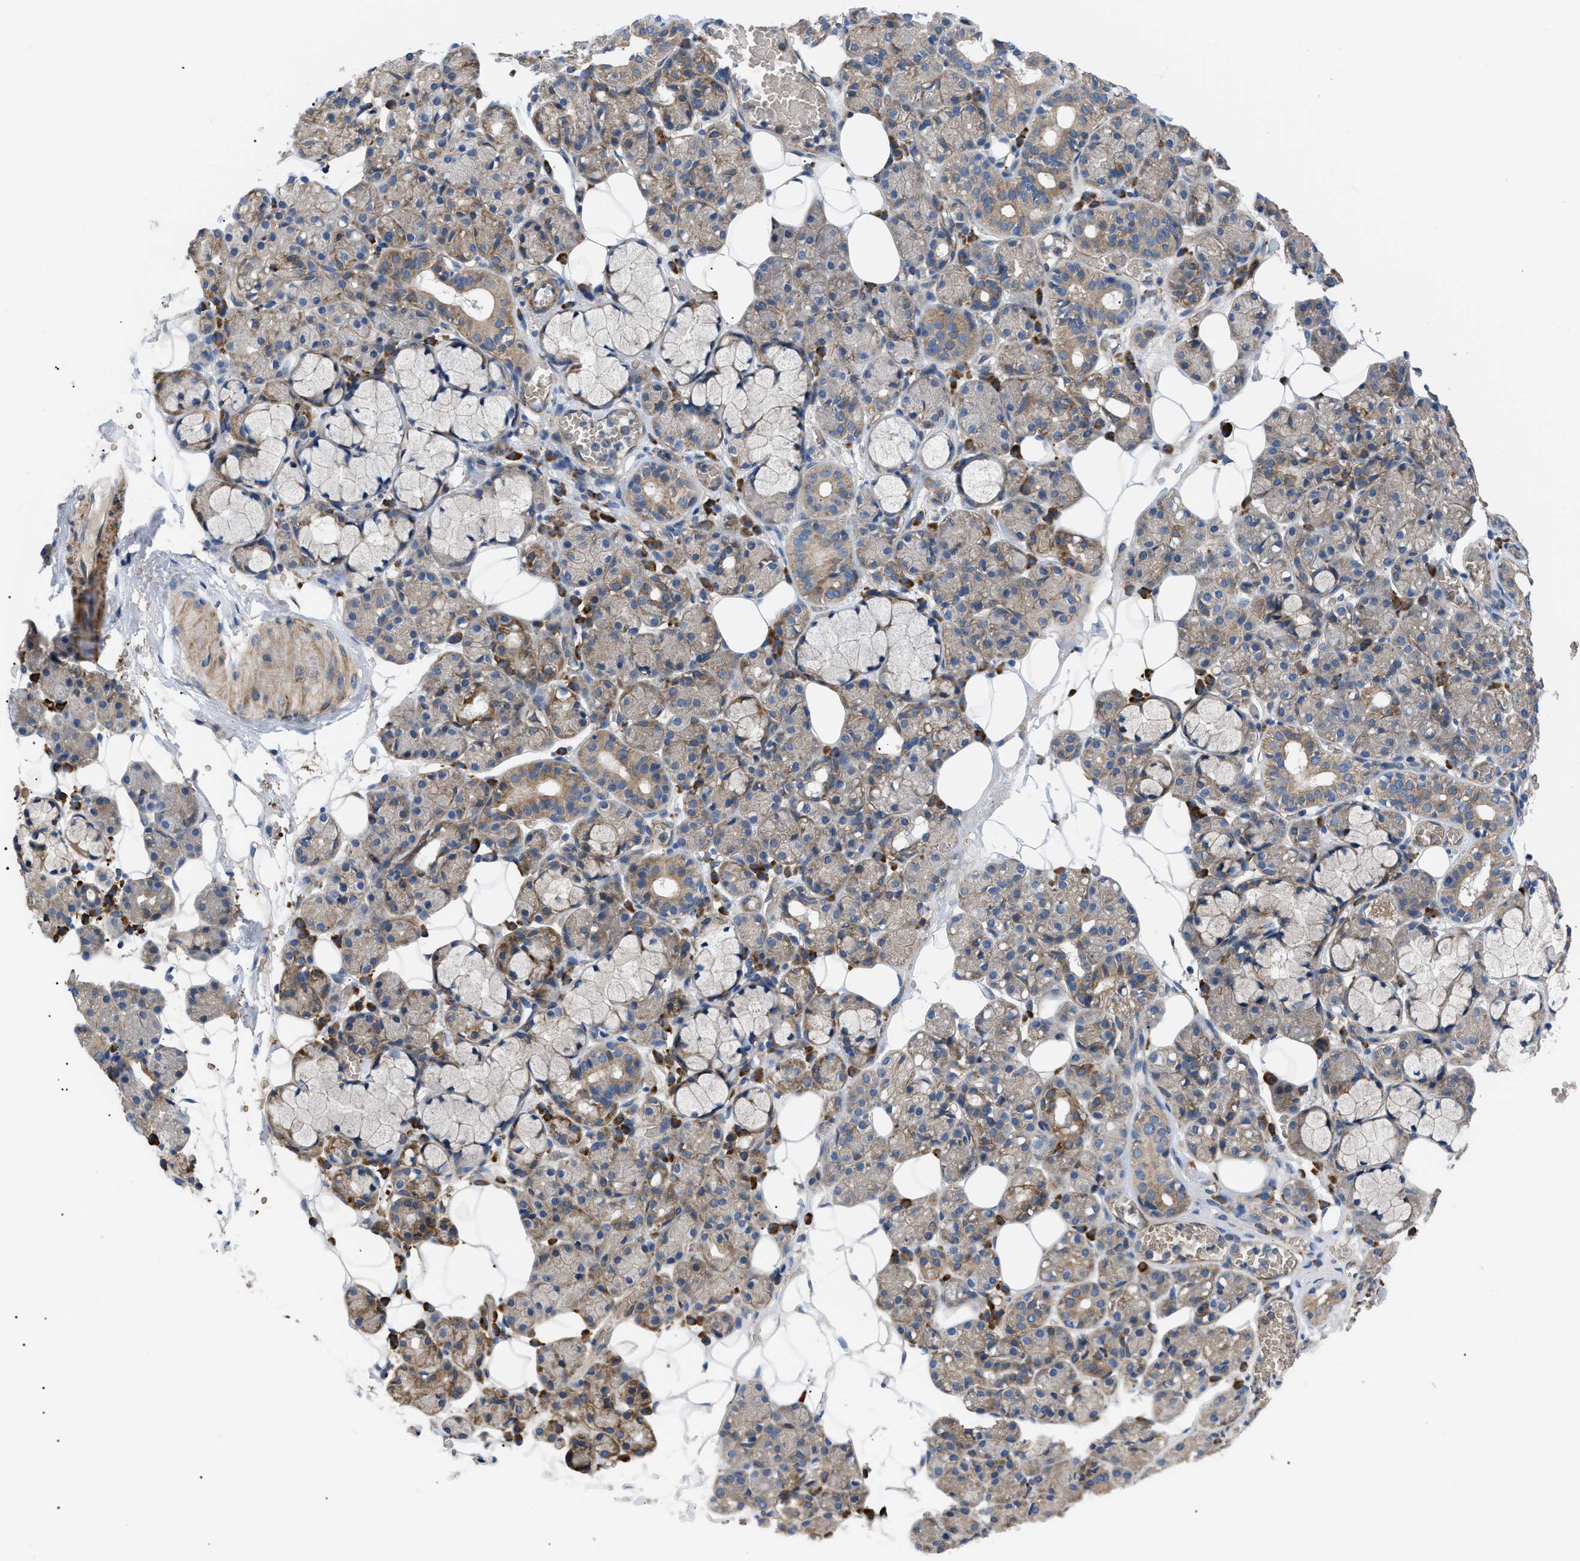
{"staining": {"intensity": "moderate", "quantity": "25%-75%", "location": "cytoplasmic/membranous"}, "tissue": "salivary gland", "cell_type": "Glandular cells", "image_type": "normal", "snomed": [{"axis": "morphology", "description": "Normal tissue, NOS"}, {"axis": "topography", "description": "Salivary gland"}], "caption": "Brown immunohistochemical staining in normal human salivary gland exhibits moderate cytoplasmic/membranous staining in approximately 25%-75% of glandular cells. (DAB = brown stain, brightfield microscopy at high magnification).", "gene": "MYO10", "patient": {"sex": "male", "age": 63}}